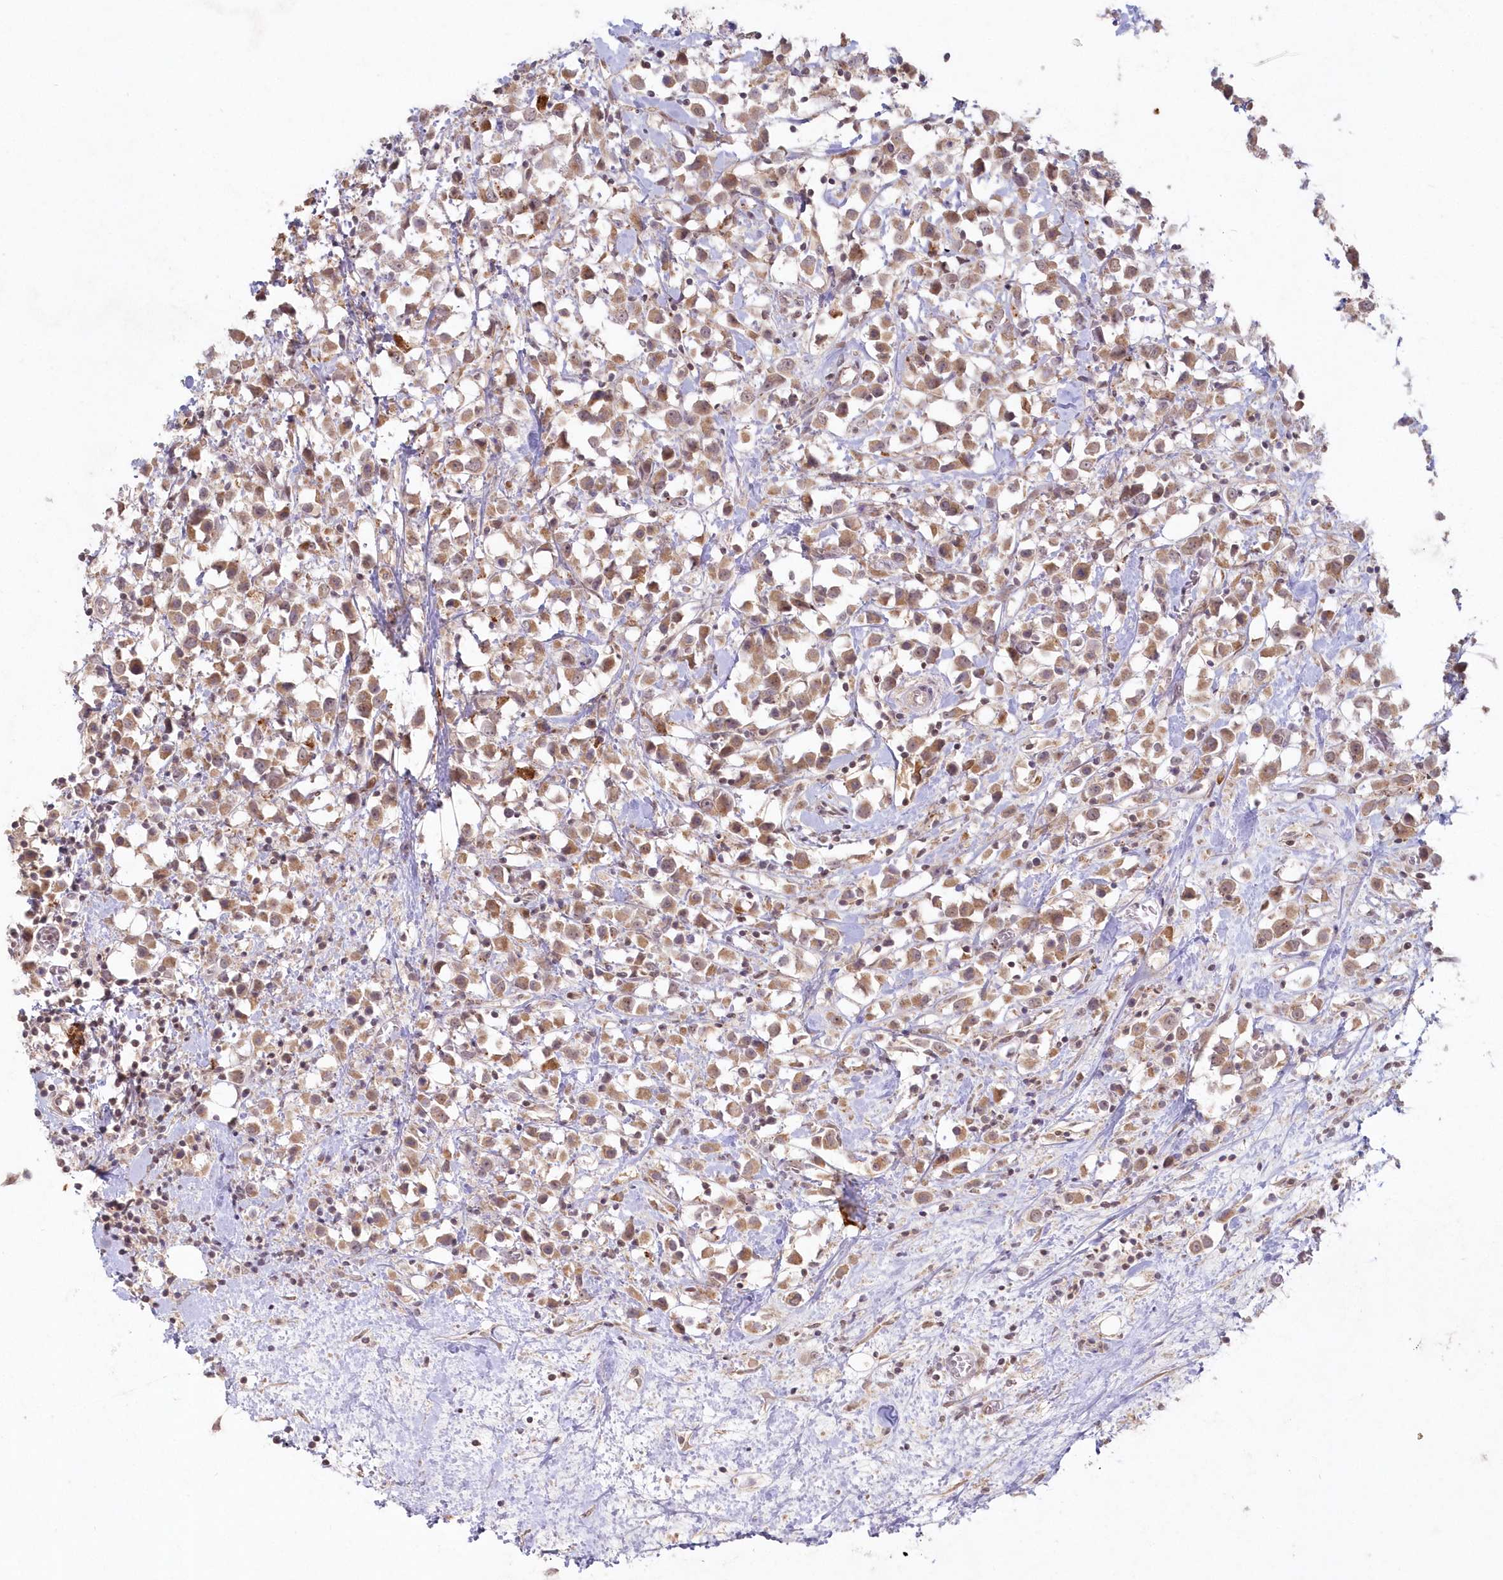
{"staining": {"intensity": "moderate", "quantity": ">75%", "location": "cytoplasmic/membranous,nuclear"}, "tissue": "breast cancer", "cell_type": "Tumor cells", "image_type": "cancer", "snomed": [{"axis": "morphology", "description": "Duct carcinoma"}, {"axis": "topography", "description": "Breast"}], "caption": "Protein staining demonstrates moderate cytoplasmic/membranous and nuclear staining in approximately >75% of tumor cells in invasive ductal carcinoma (breast).", "gene": "ASCC1", "patient": {"sex": "female", "age": 61}}